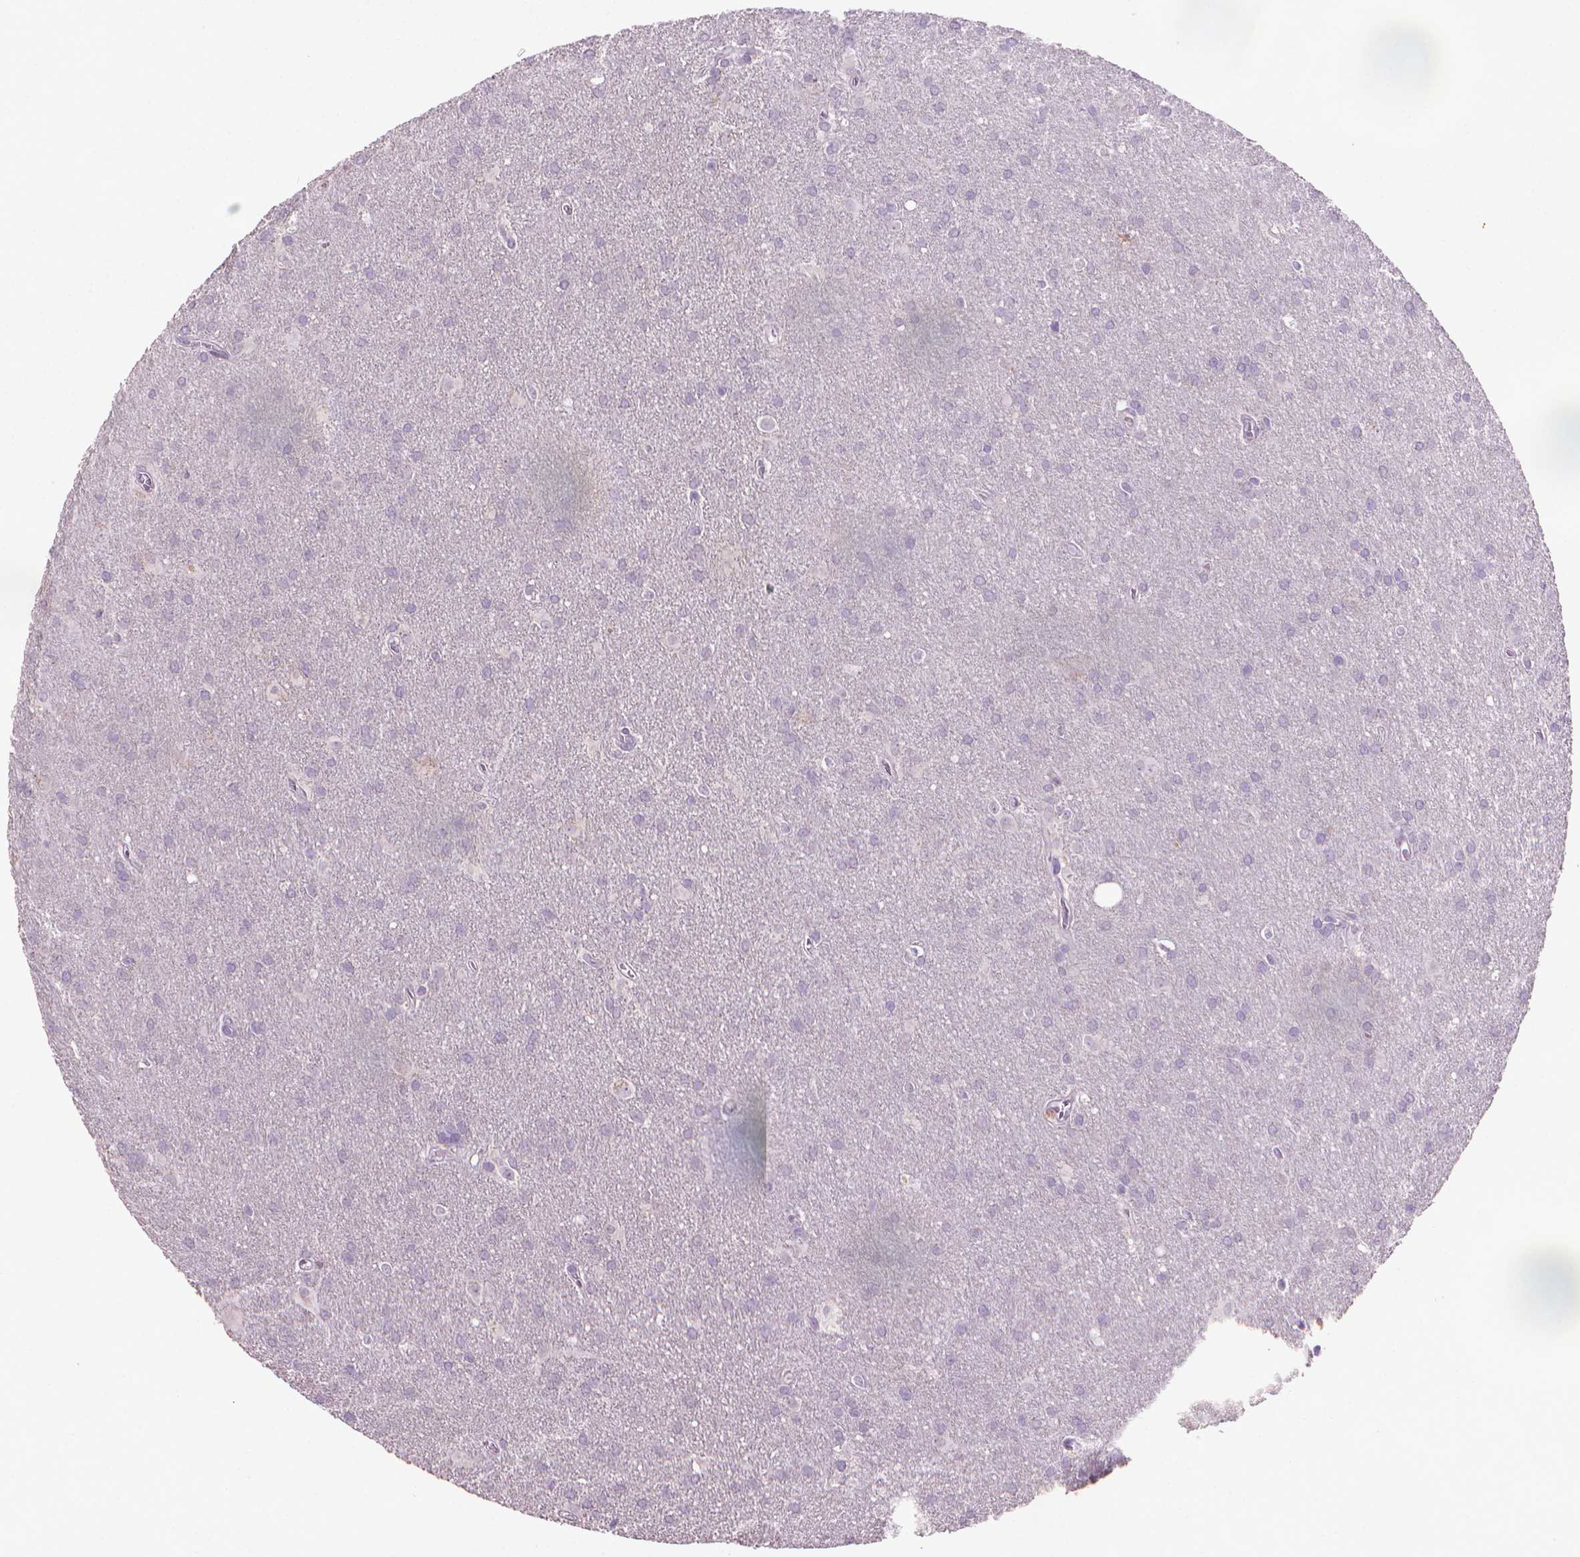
{"staining": {"intensity": "negative", "quantity": "none", "location": "none"}, "tissue": "glioma", "cell_type": "Tumor cells", "image_type": "cancer", "snomed": [{"axis": "morphology", "description": "Glioma, malignant, Low grade"}, {"axis": "topography", "description": "Brain"}], "caption": "Malignant glioma (low-grade) stained for a protein using IHC reveals no staining tumor cells.", "gene": "MUC1", "patient": {"sex": "male", "age": 58}}